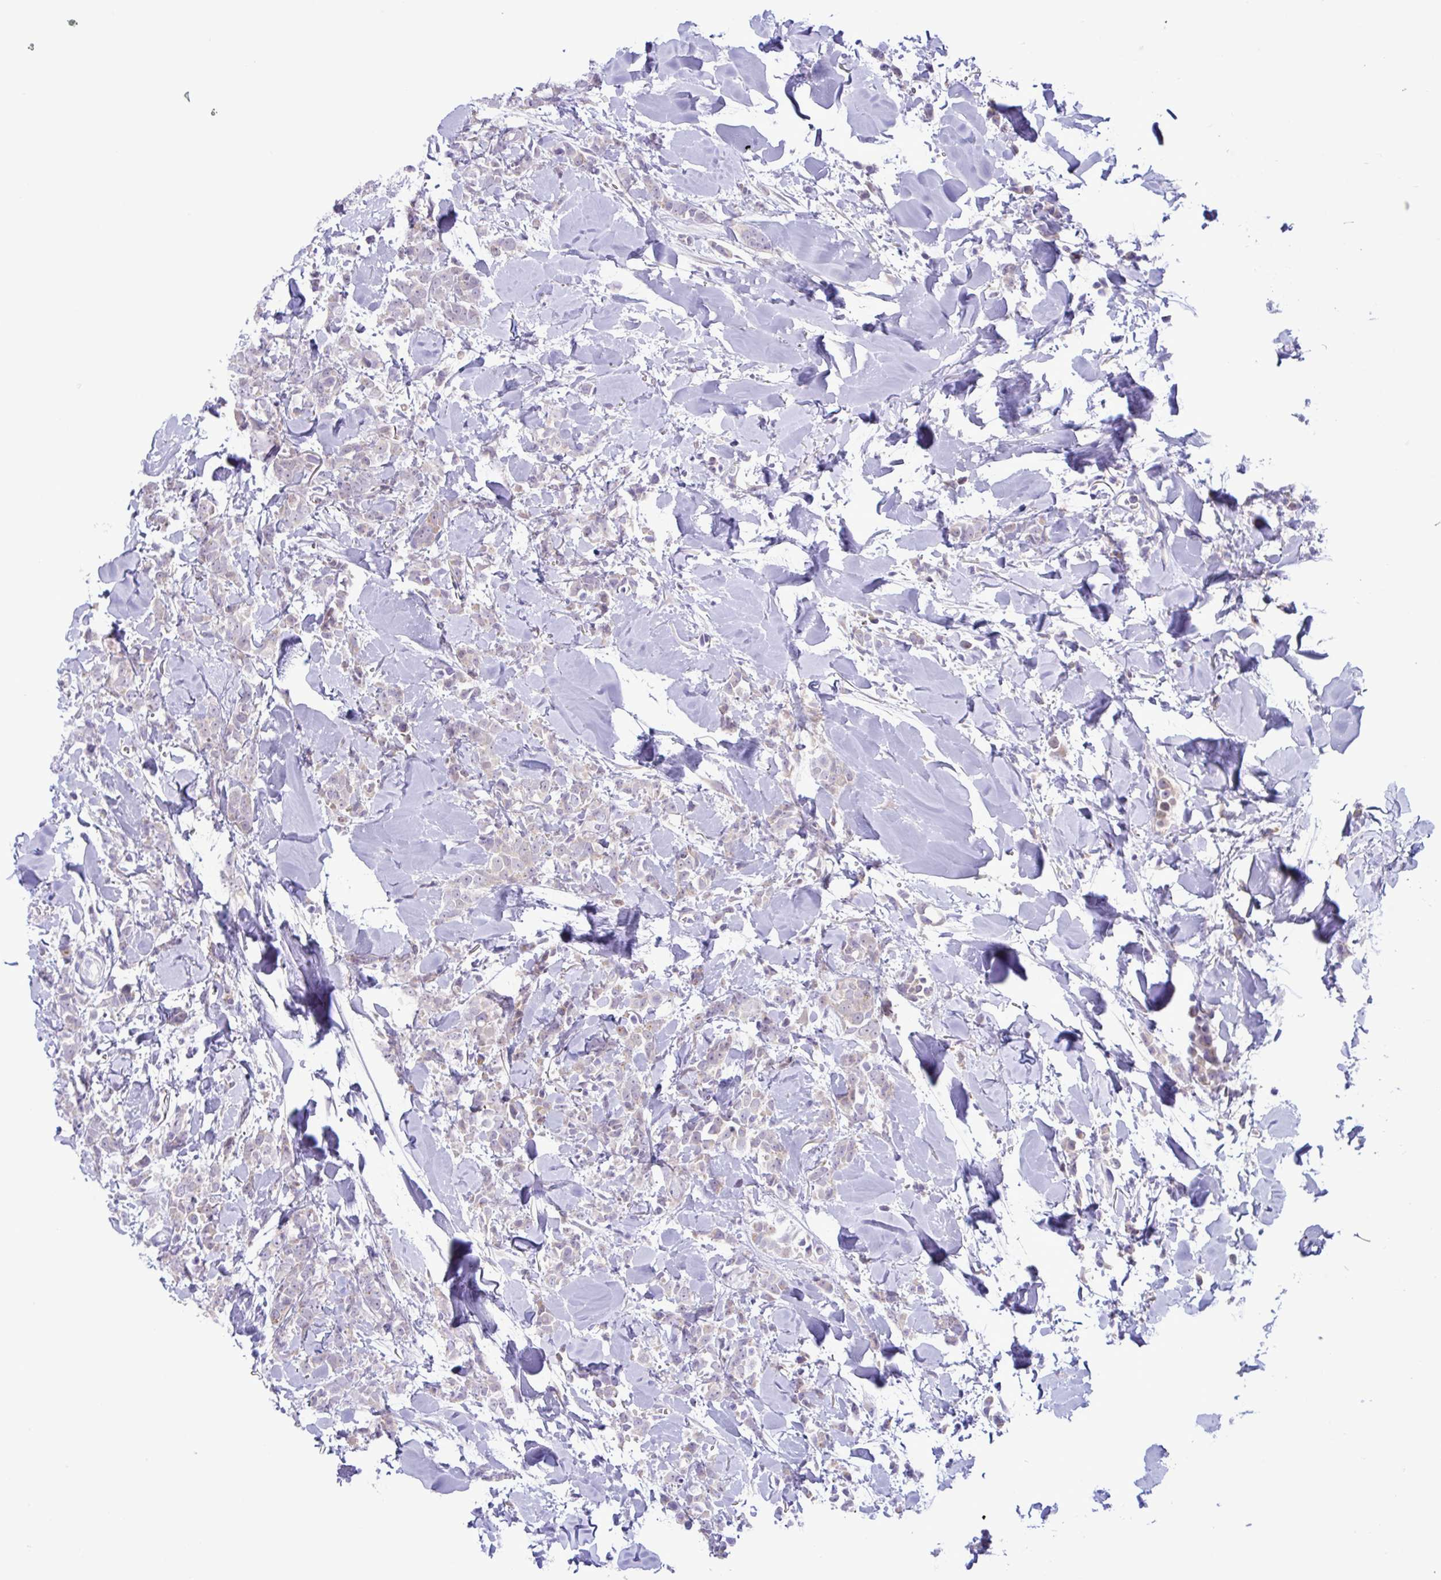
{"staining": {"intensity": "negative", "quantity": "none", "location": "none"}, "tissue": "breast cancer", "cell_type": "Tumor cells", "image_type": "cancer", "snomed": [{"axis": "morphology", "description": "Lobular carcinoma"}, {"axis": "topography", "description": "Breast"}], "caption": "A photomicrograph of breast cancer (lobular carcinoma) stained for a protein shows no brown staining in tumor cells.", "gene": "SREBF1", "patient": {"sex": "female", "age": 91}}